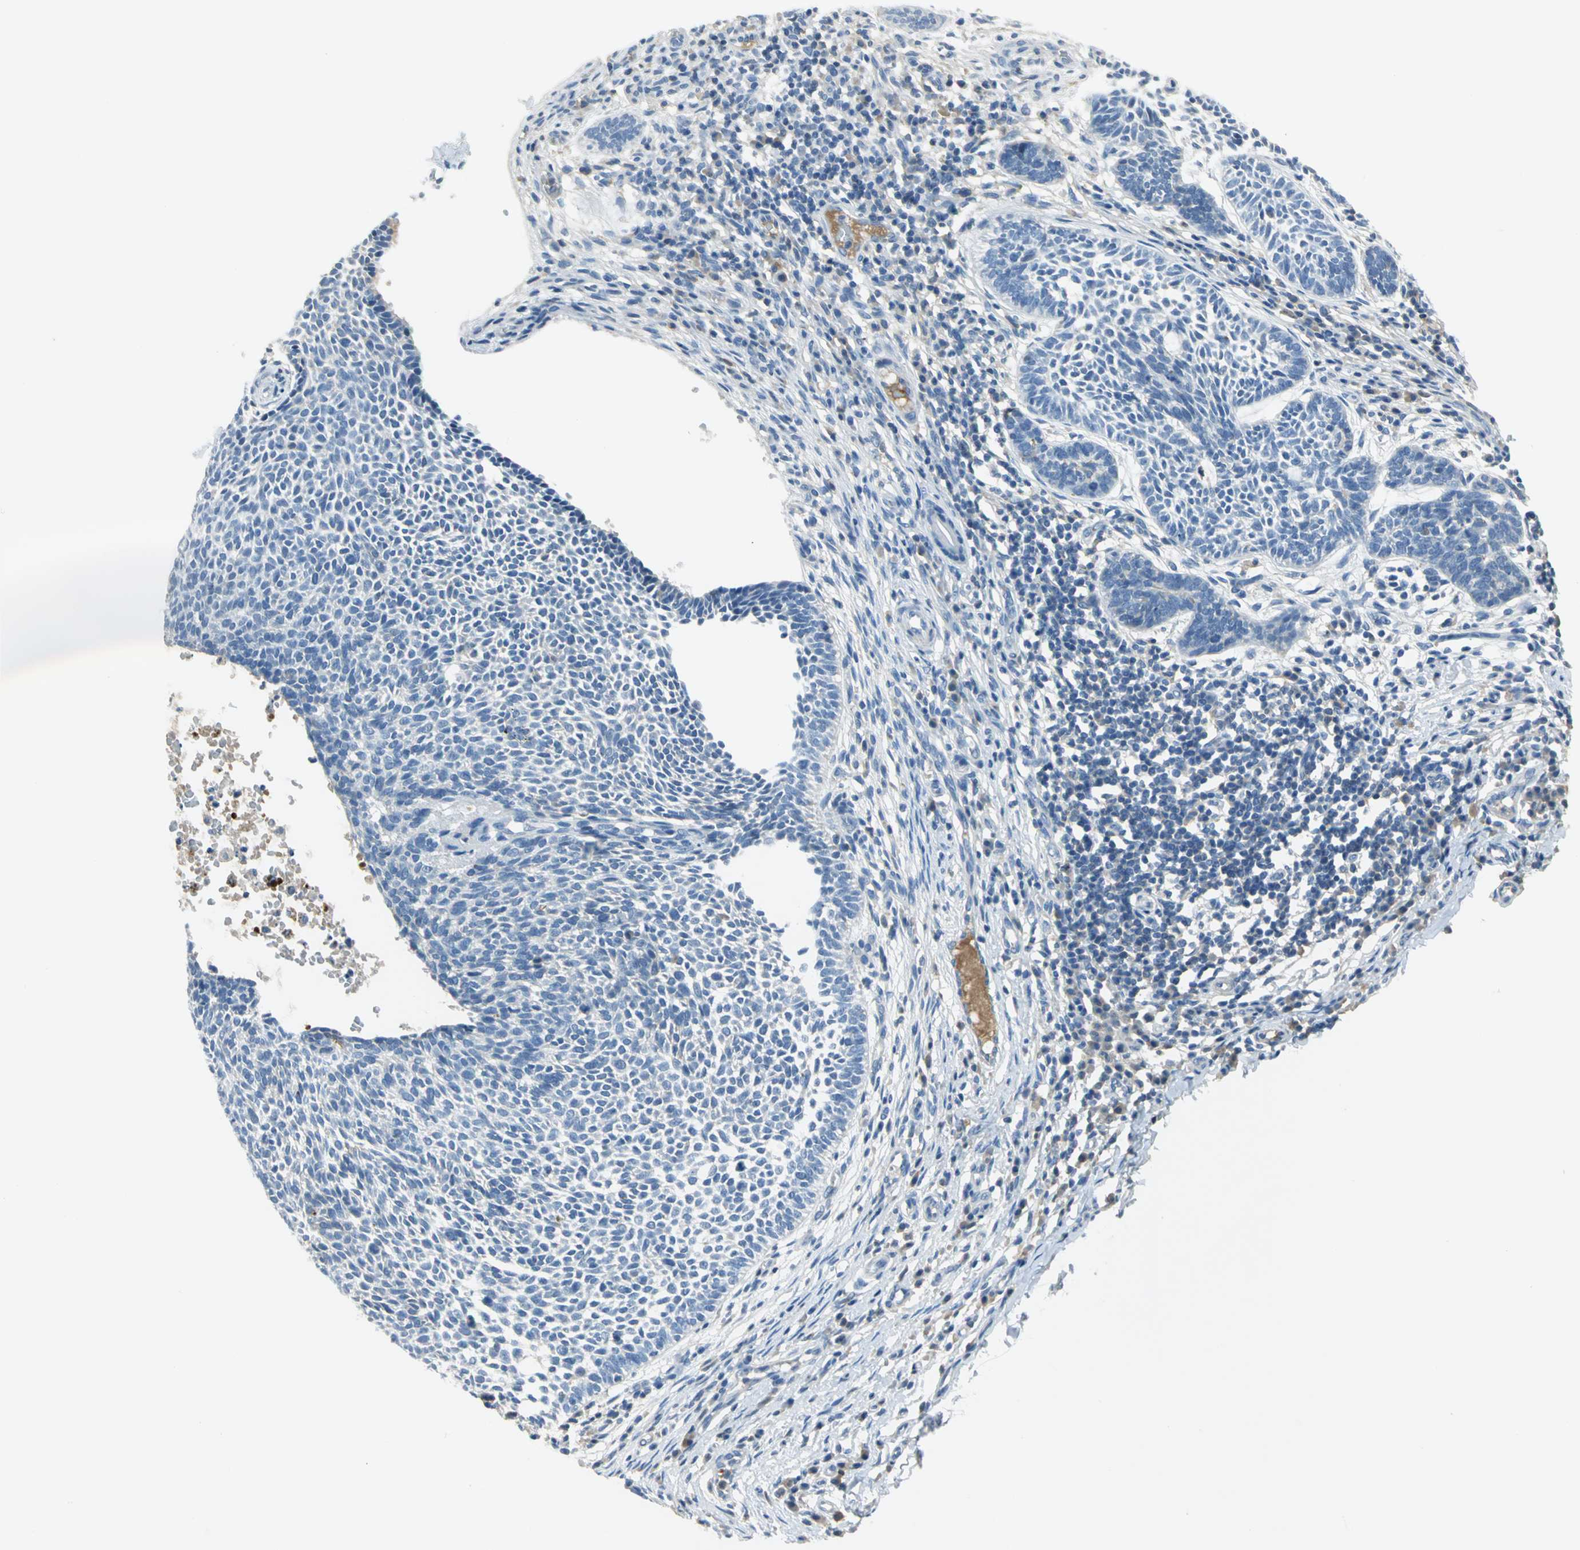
{"staining": {"intensity": "negative", "quantity": "none", "location": "none"}, "tissue": "skin cancer", "cell_type": "Tumor cells", "image_type": "cancer", "snomed": [{"axis": "morphology", "description": "Normal tissue, NOS"}, {"axis": "morphology", "description": "Basal cell carcinoma"}, {"axis": "topography", "description": "Skin"}], "caption": "An IHC image of skin basal cell carcinoma is shown. There is no staining in tumor cells of skin basal cell carcinoma. The staining was performed using DAB (3,3'-diaminobenzidine) to visualize the protein expression in brown, while the nuclei were stained in blue with hematoxylin (Magnification: 20x).", "gene": "ZIC1", "patient": {"sex": "male", "age": 87}}